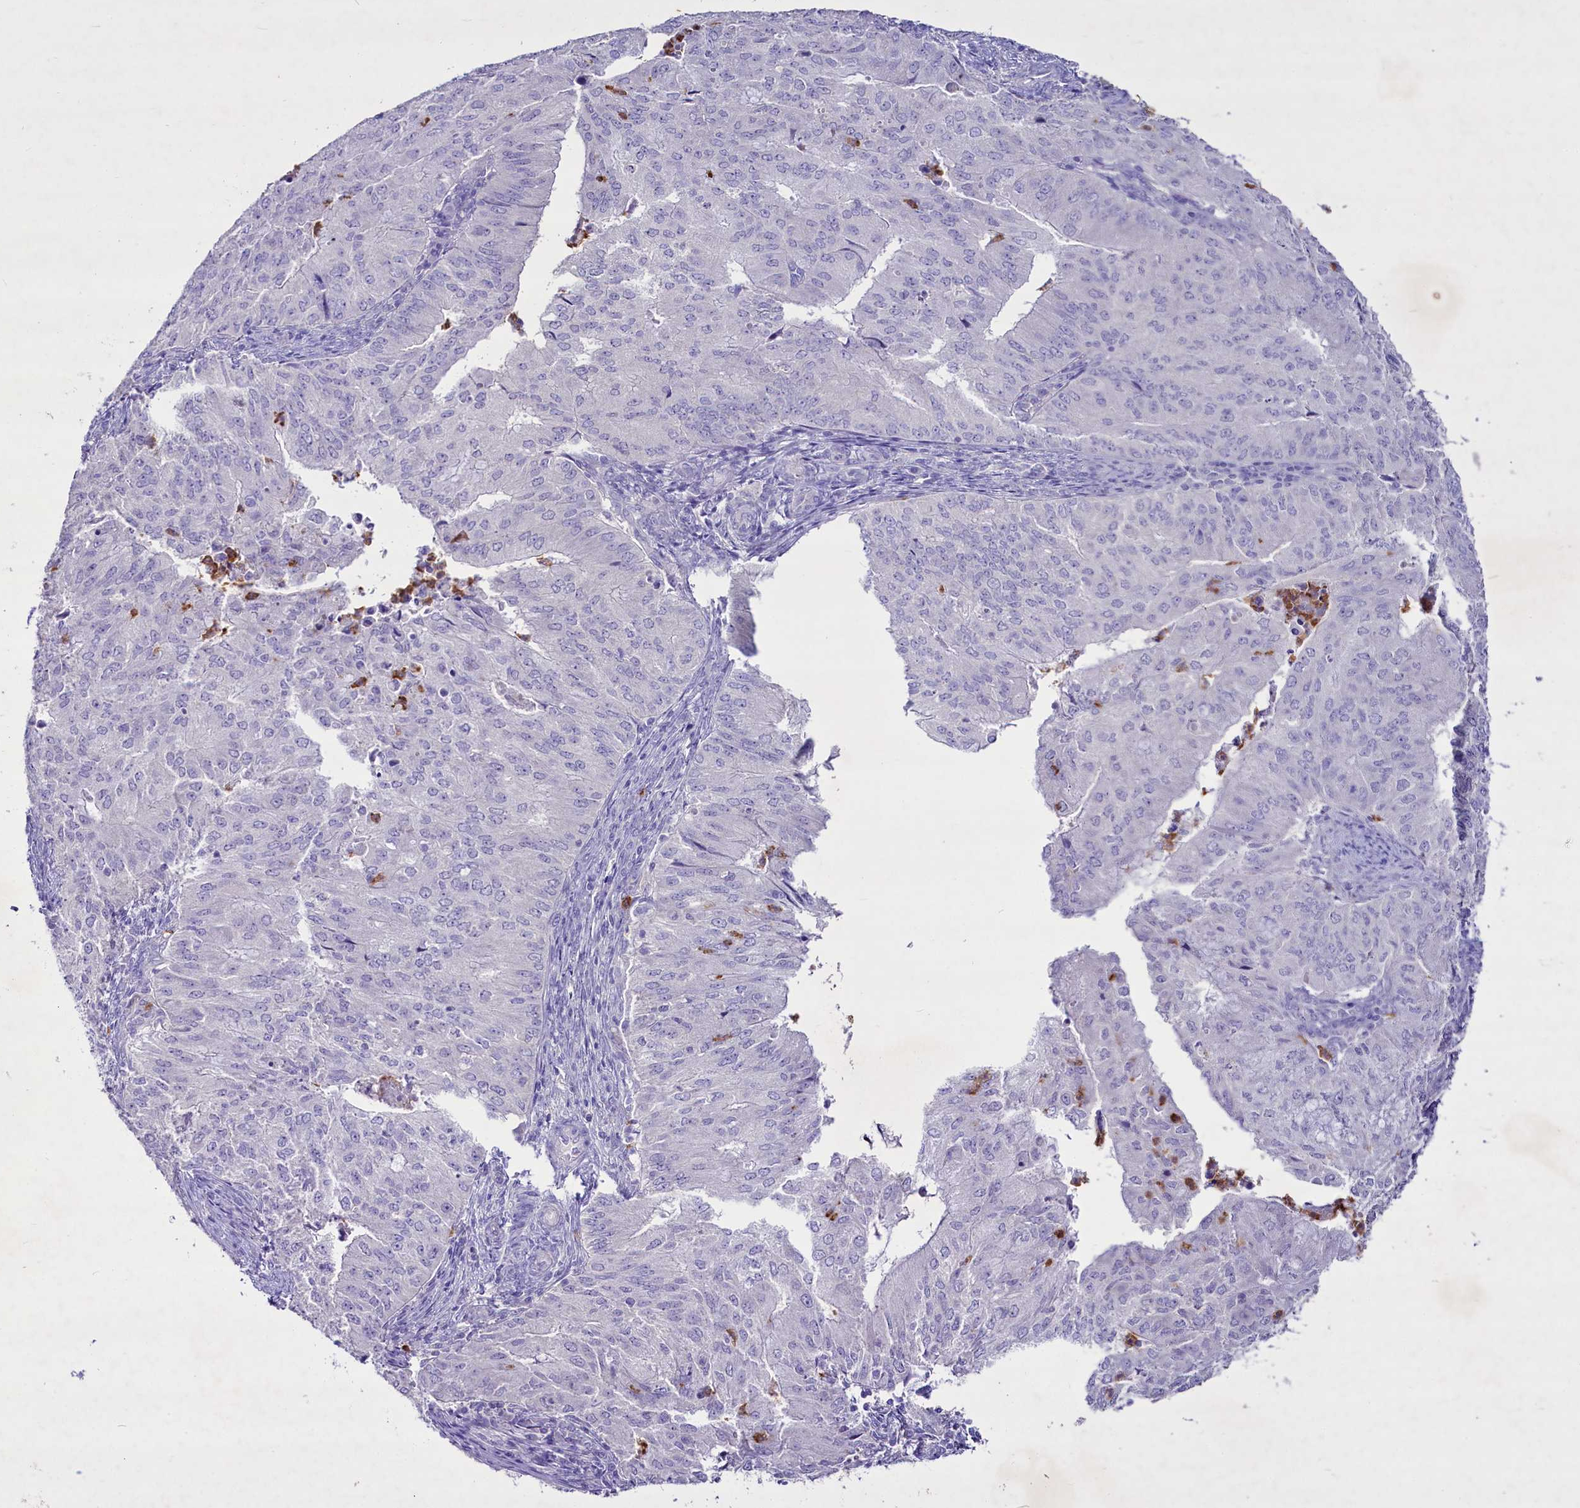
{"staining": {"intensity": "negative", "quantity": "none", "location": "none"}, "tissue": "endometrial cancer", "cell_type": "Tumor cells", "image_type": "cancer", "snomed": [{"axis": "morphology", "description": "Adenocarcinoma, NOS"}, {"axis": "topography", "description": "Endometrium"}], "caption": "IHC micrograph of human adenocarcinoma (endometrial) stained for a protein (brown), which exhibits no expression in tumor cells.", "gene": "FAM209B", "patient": {"sex": "female", "age": 50}}